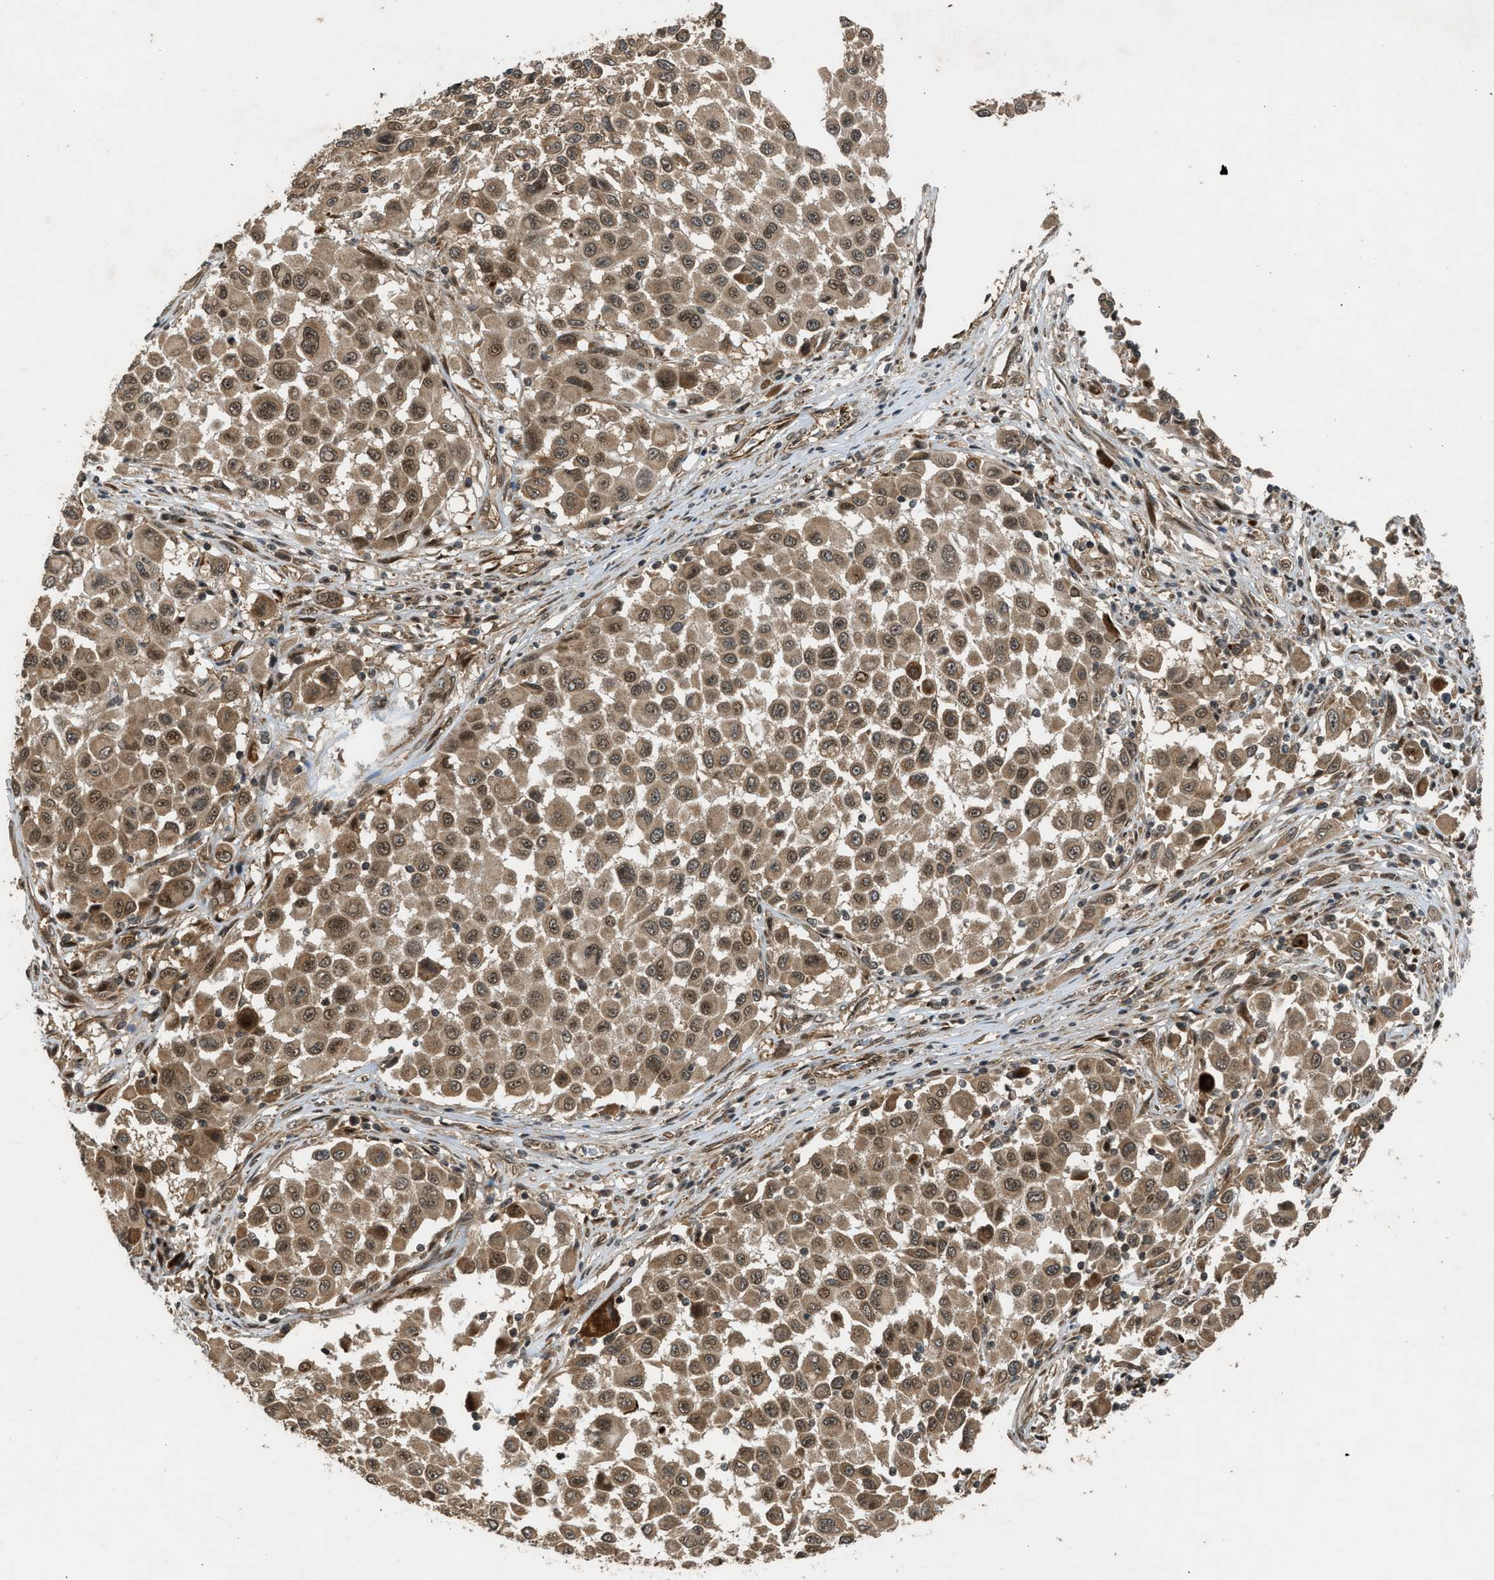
{"staining": {"intensity": "moderate", "quantity": ">75%", "location": "cytoplasmic/membranous,nuclear"}, "tissue": "melanoma", "cell_type": "Tumor cells", "image_type": "cancer", "snomed": [{"axis": "morphology", "description": "Malignant melanoma, Metastatic site"}, {"axis": "topography", "description": "Lymph node"}], "caption": "Protein expression analysis of melanoma shows moderate cytoplasmic/membranous and nuclear positivity in approximately >75% of tumor cells.", "gene": "TXNL1", "patient": {"sex": "male", "age": 61}}